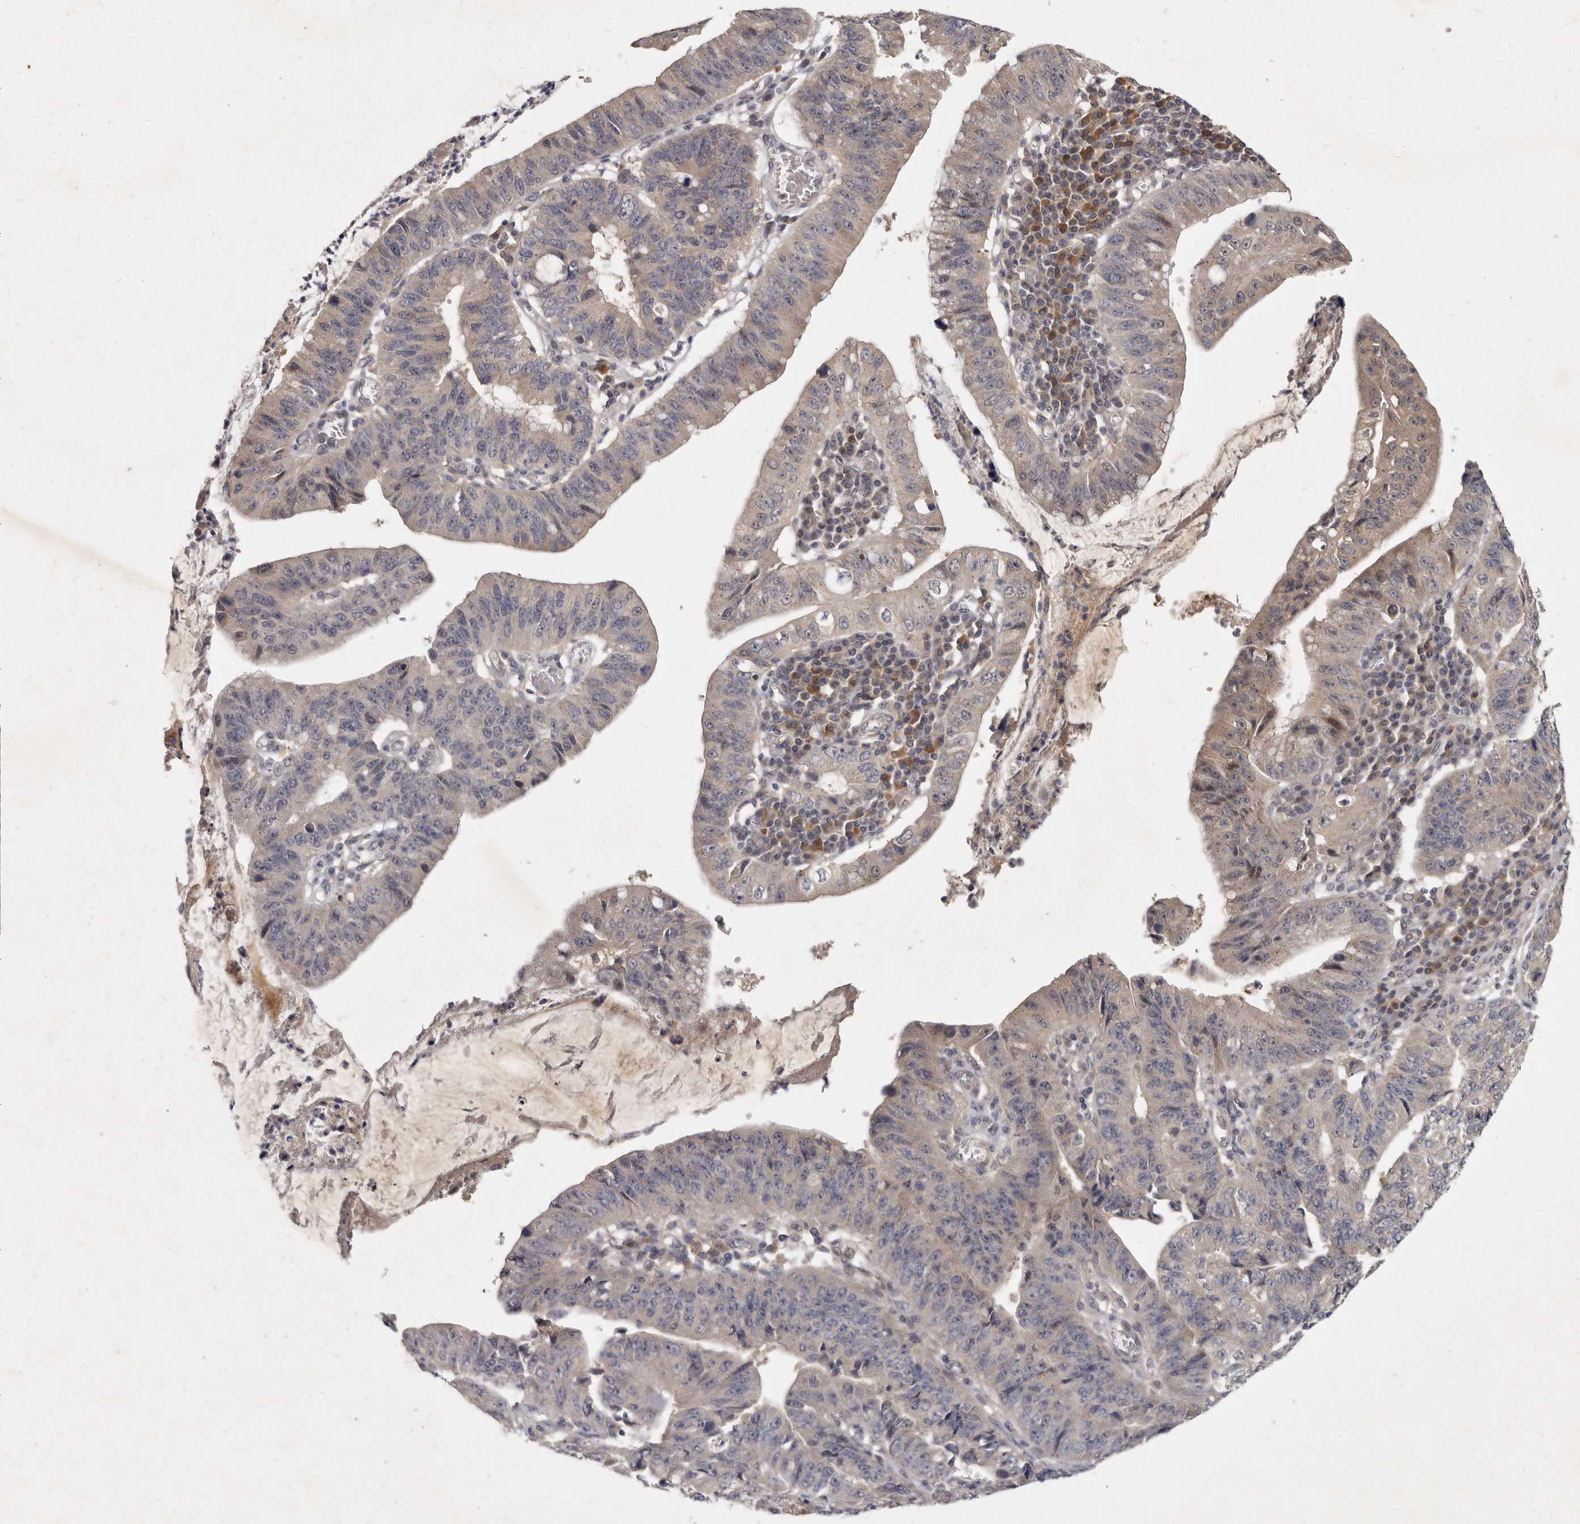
{"staining": {"intensity": "weak", "quantity": "25%-75%", "location": "cytoplasmic/membranous"}, "tissue": "stomach cancer", "cell_type": "Tumor cells", "image_type": "cancer", "snomed": [{"axis": "morphology", "description": "Adenocarcinoma, NOS"}, {"axis": "topography", "description": "Stomach"}], "caption": "Stomach cancer (adenocarcinoma) tissue demonstrates weak cytoplasmic/membranous positivity in about 25%-75% of tumor cells Nuclei are stained in blue.", "gene": "SLC22A1", "patient": {"sex": "male", "age": 59}}